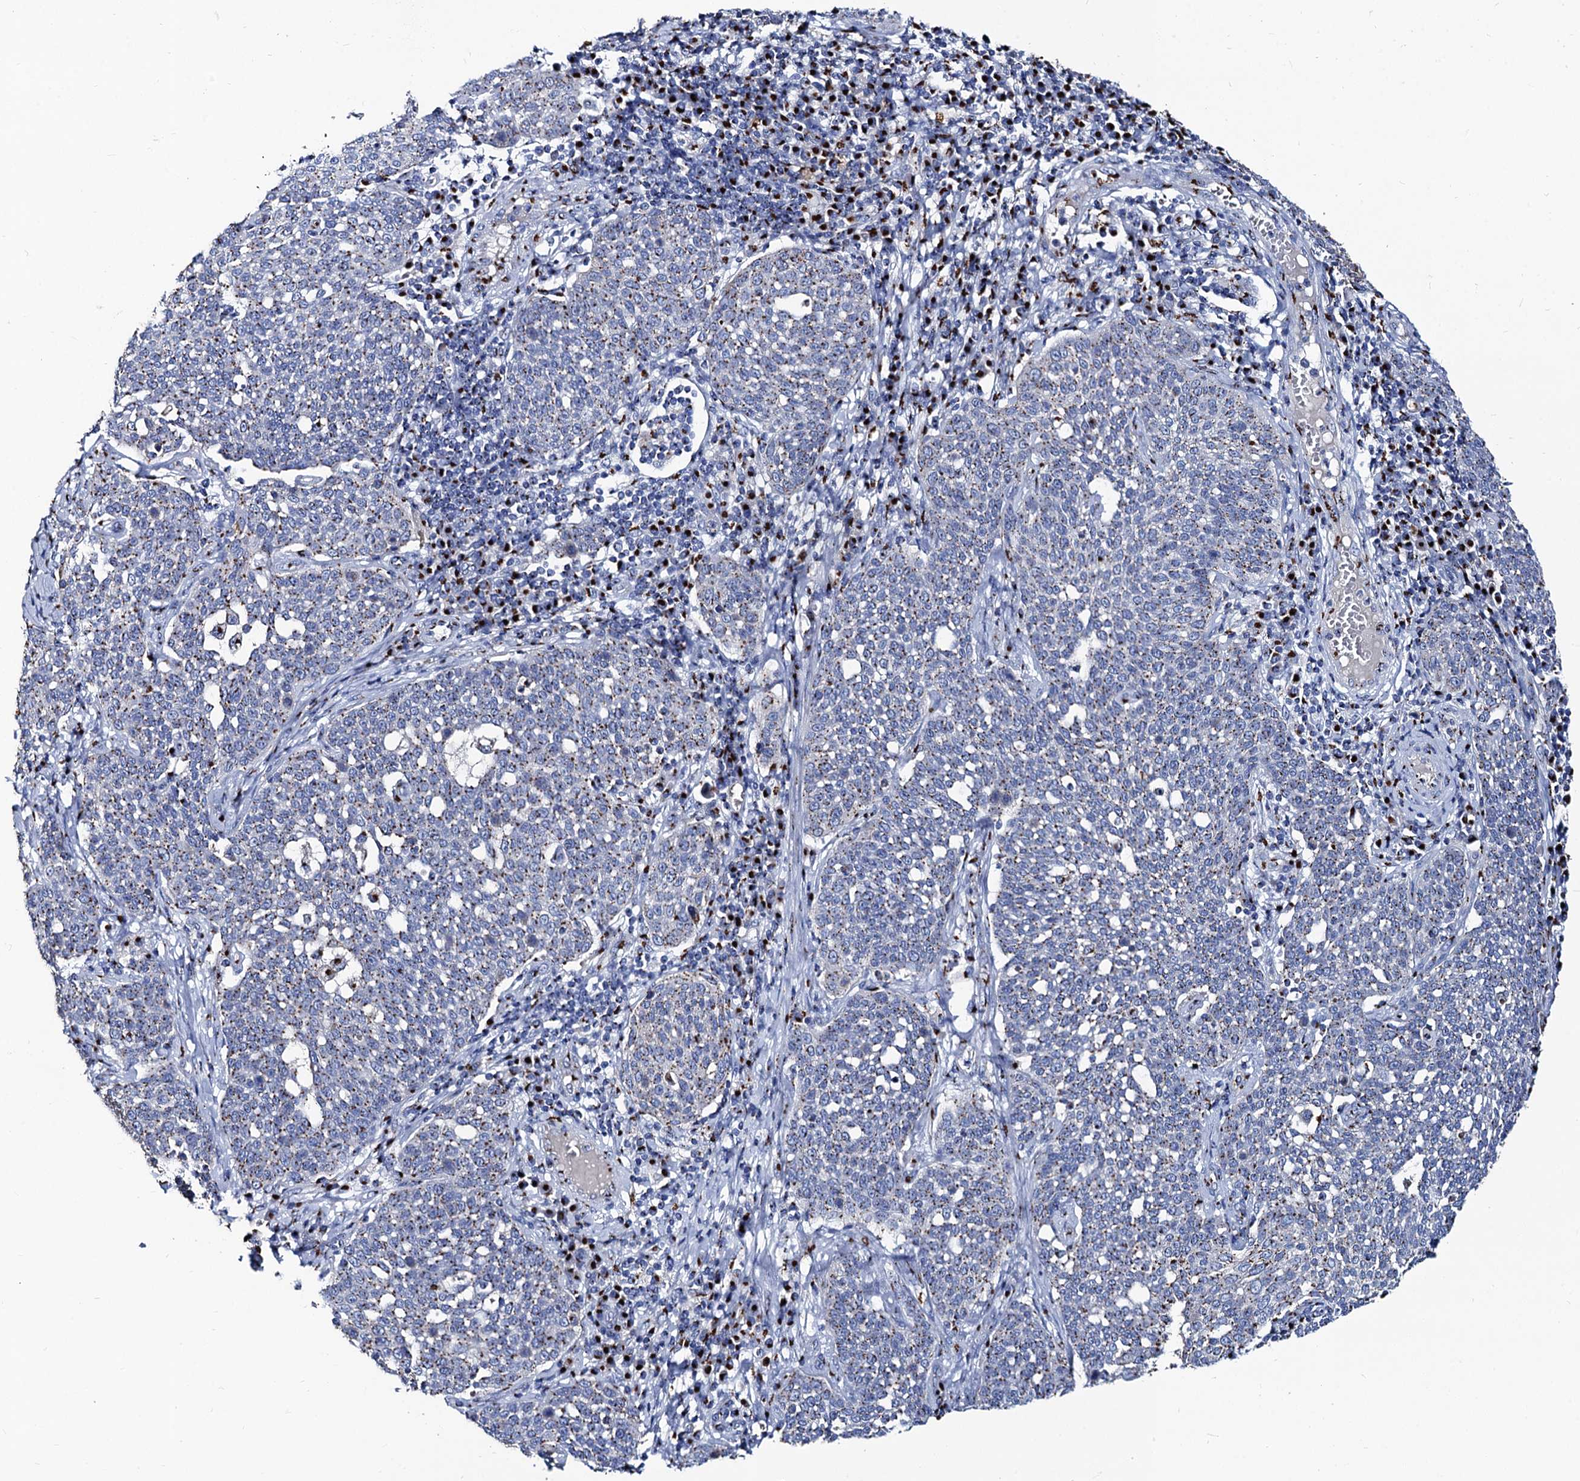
{"staining": {"intensity": "moderate", "quantity": ">75%", "location": "cytoplasmic/membranous"}, "tissue": "cervical cancer", "cell_type": "Tumor cells", "image_type": "cancer", "snomed": [{"axis": "morphology", "description": "Squamous cell carcinoma, NOS"}, {"axis": "topography", "description": "Cervix"}], "caption": "IHC histopathology image of human squamous cell carcinoma (cervical) stained for a protein (brown), which displays medium levels of moderate cytoplasmic/membranous expression in about >75% of tumor cells.", "gene": "TM9SF3", "patient": {"sex": "female", "age": 34}}